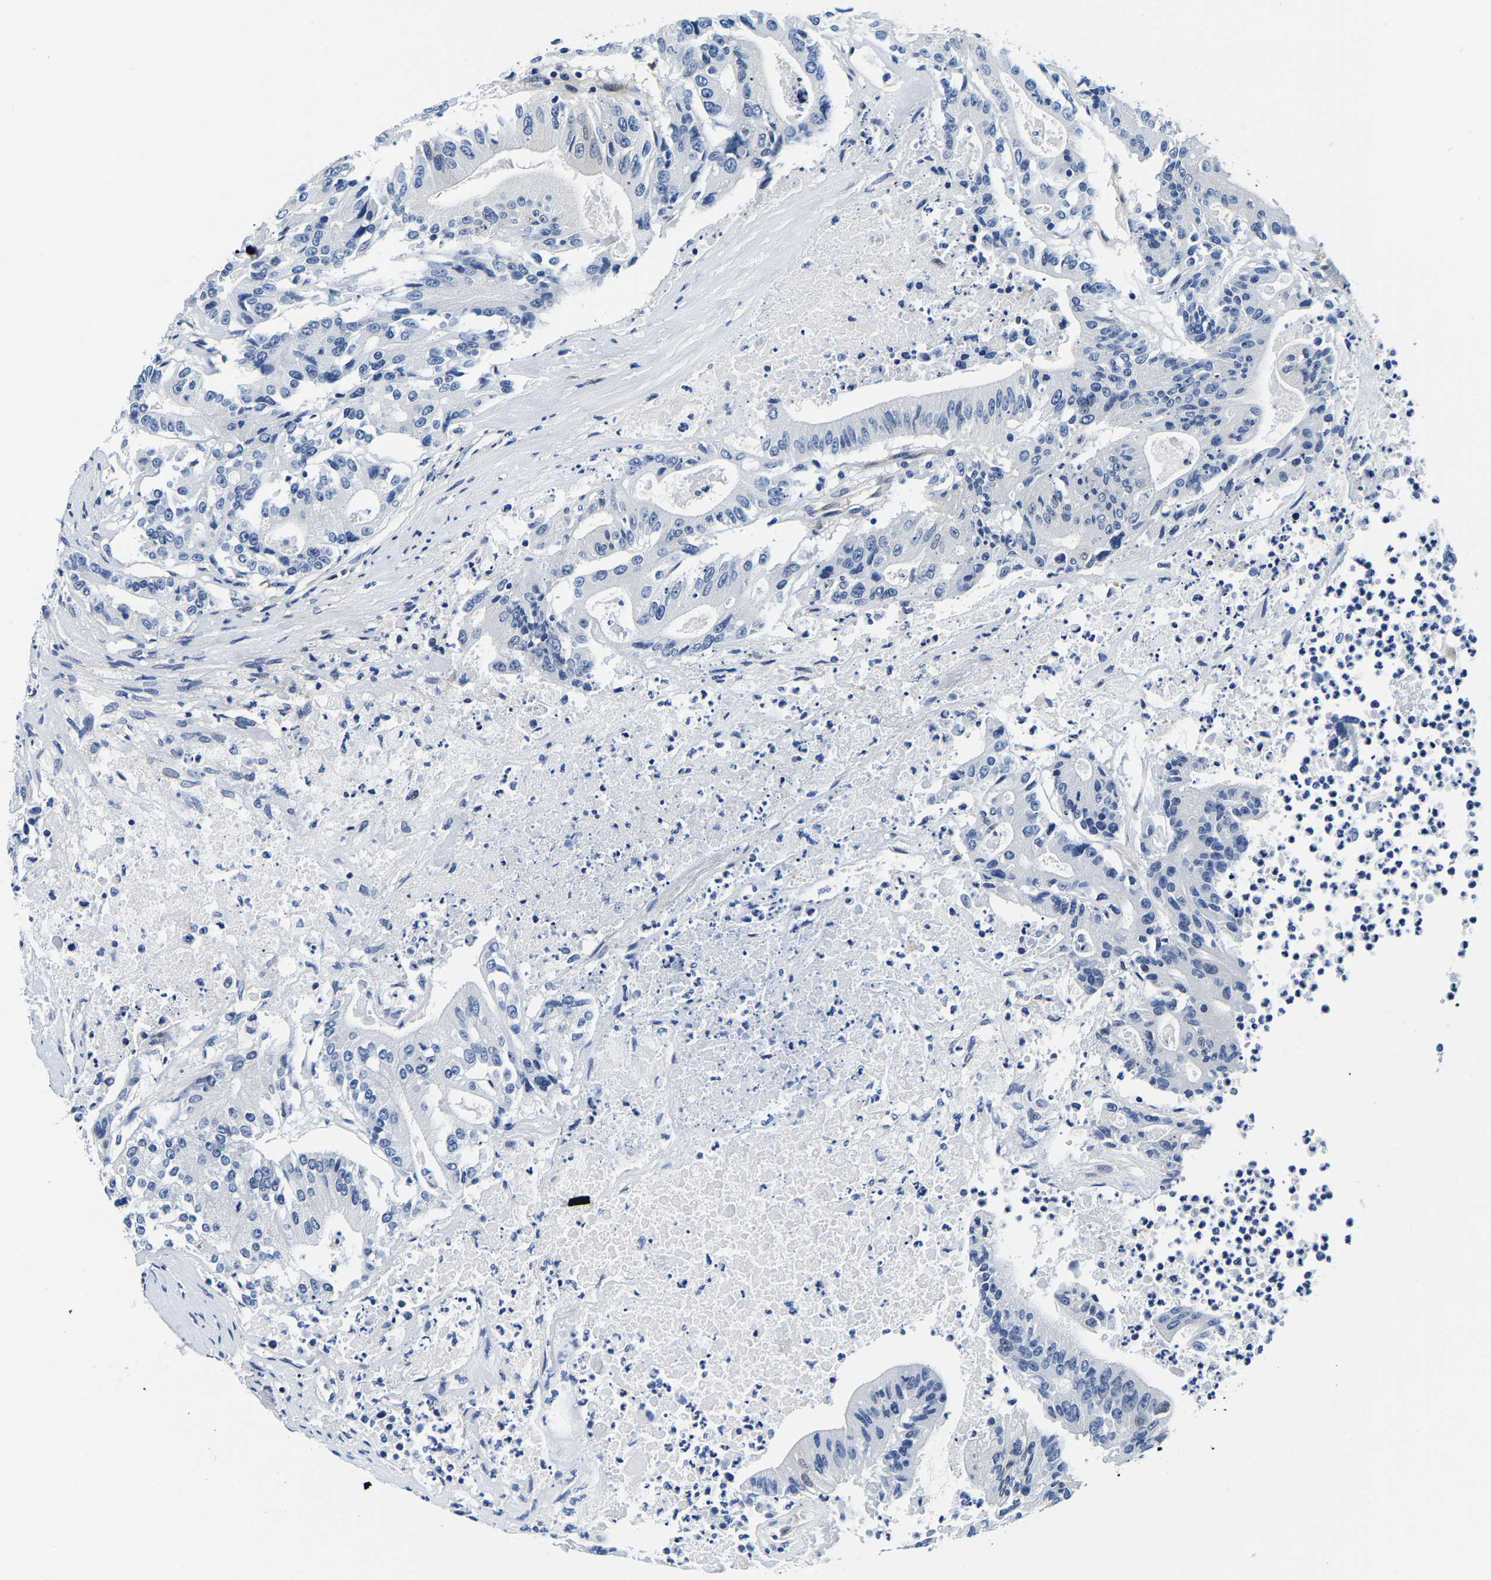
{"staining": {"intensity": "negative", "quantity": "none", "location": "none"}, "tissue": "colorectal cancer", "cell_type": "Tumor cells", "image_type": "cancer", "snomed": [{"axis": "morphology", "description": "Adenocarcinoma, NOS"}, {"axis": "topography", "description": "Colon"}], "caption": "IHC image of neoplastic tissue: human colorectal cancer (adenocarcinoma) stained with DAB (3,3'-diaminobenzidine) displays no significant protein positivity in tumor cells.", "gene": "S100A13", "patient": {"sex": "female", "age": 77}}